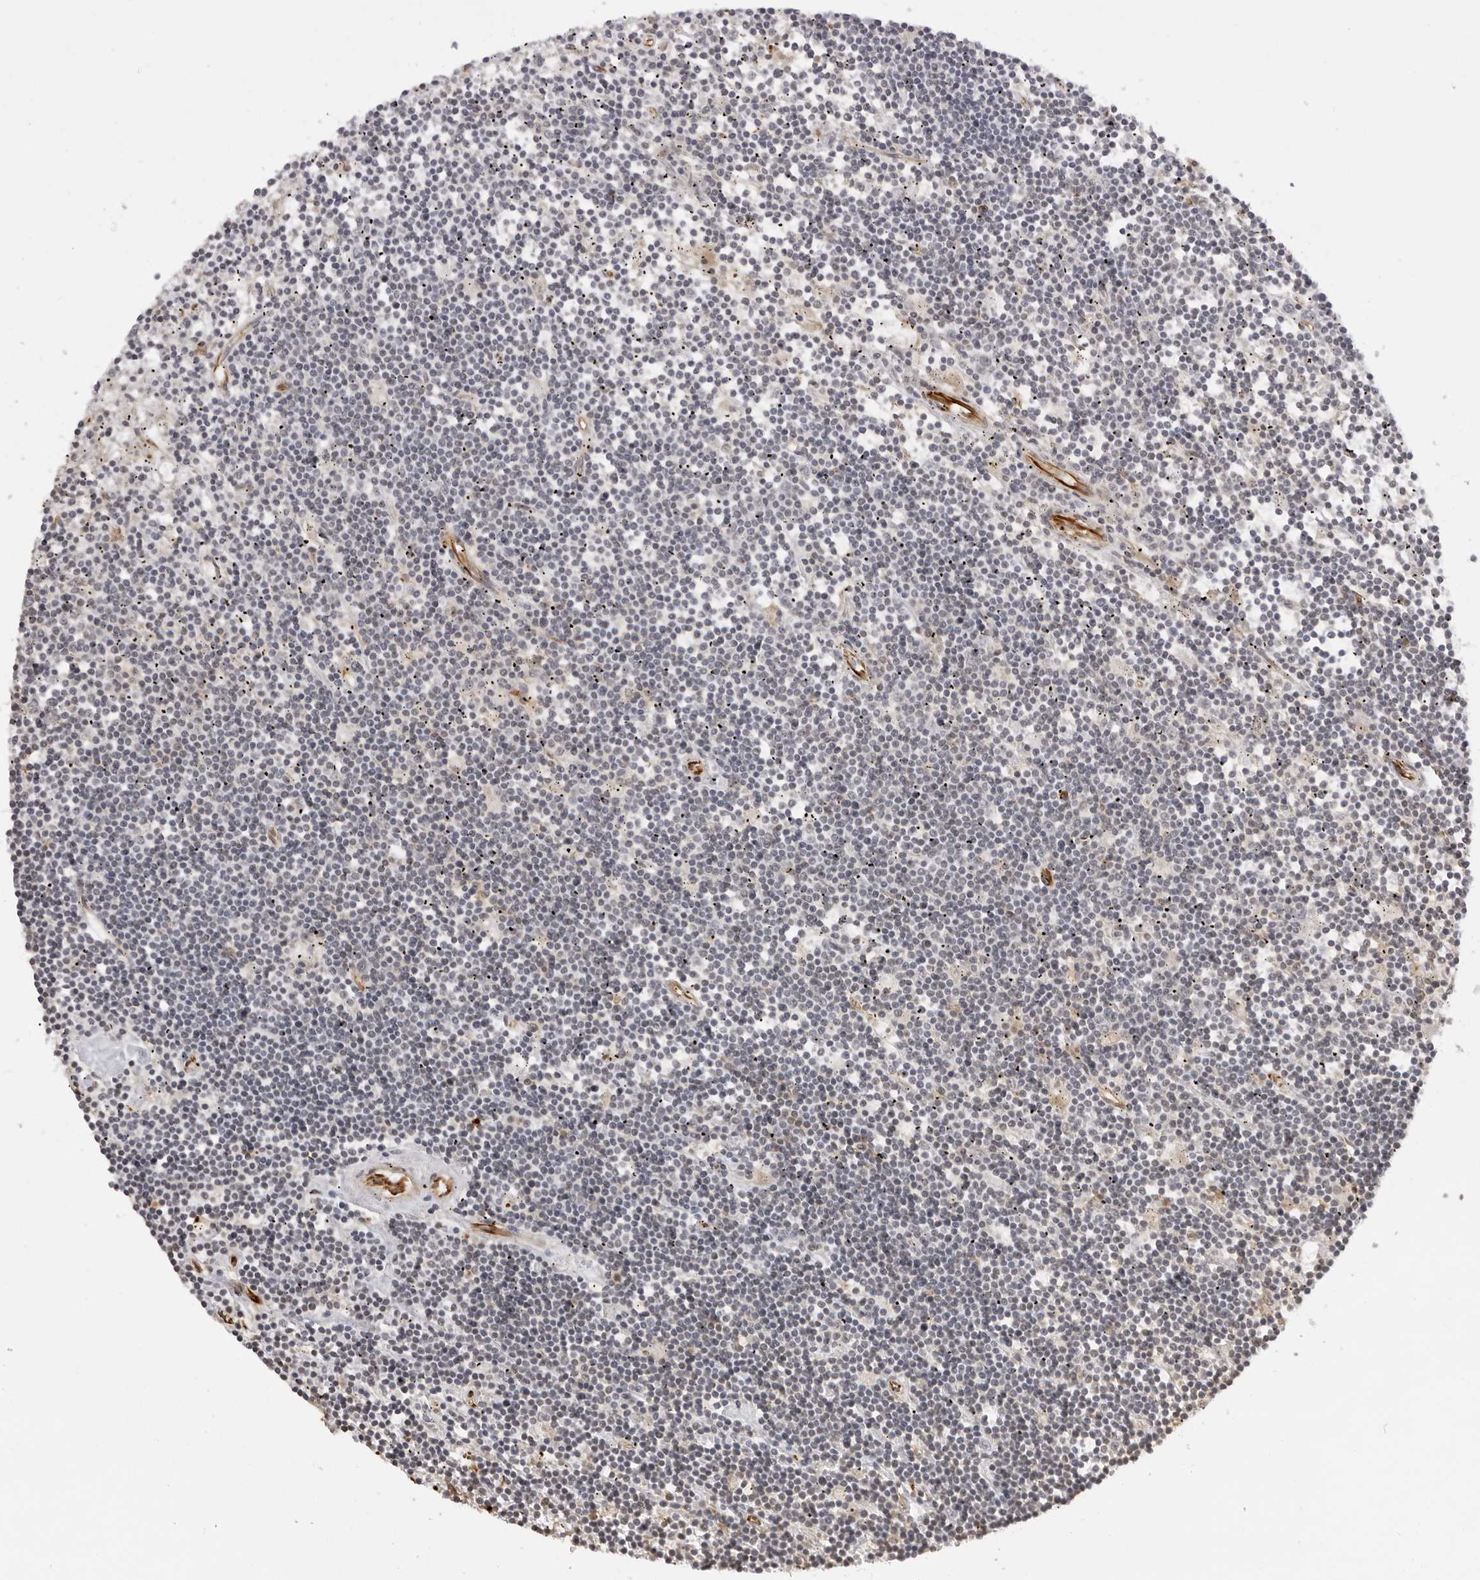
{"staining": {"intensity": "negative", "quantity": "none", "location": "none"}, "tissue": "lymphoma", "cell_type": "Tumor cells", "image_type": "cancer", "snomed": [{"axis": "morphology", "description": "Malignant lymphoma, non-Hodgkin's type, Low grade"}, {"axis": "topography", "description": "Spleen"}], "caption": "Tumor cells are negative for protein expression in human malignant lymphoma, non-Hodgkin's type (low-grade).", "gene": "DYNLT5", "patient": {"sex": "male", "age": 76}}